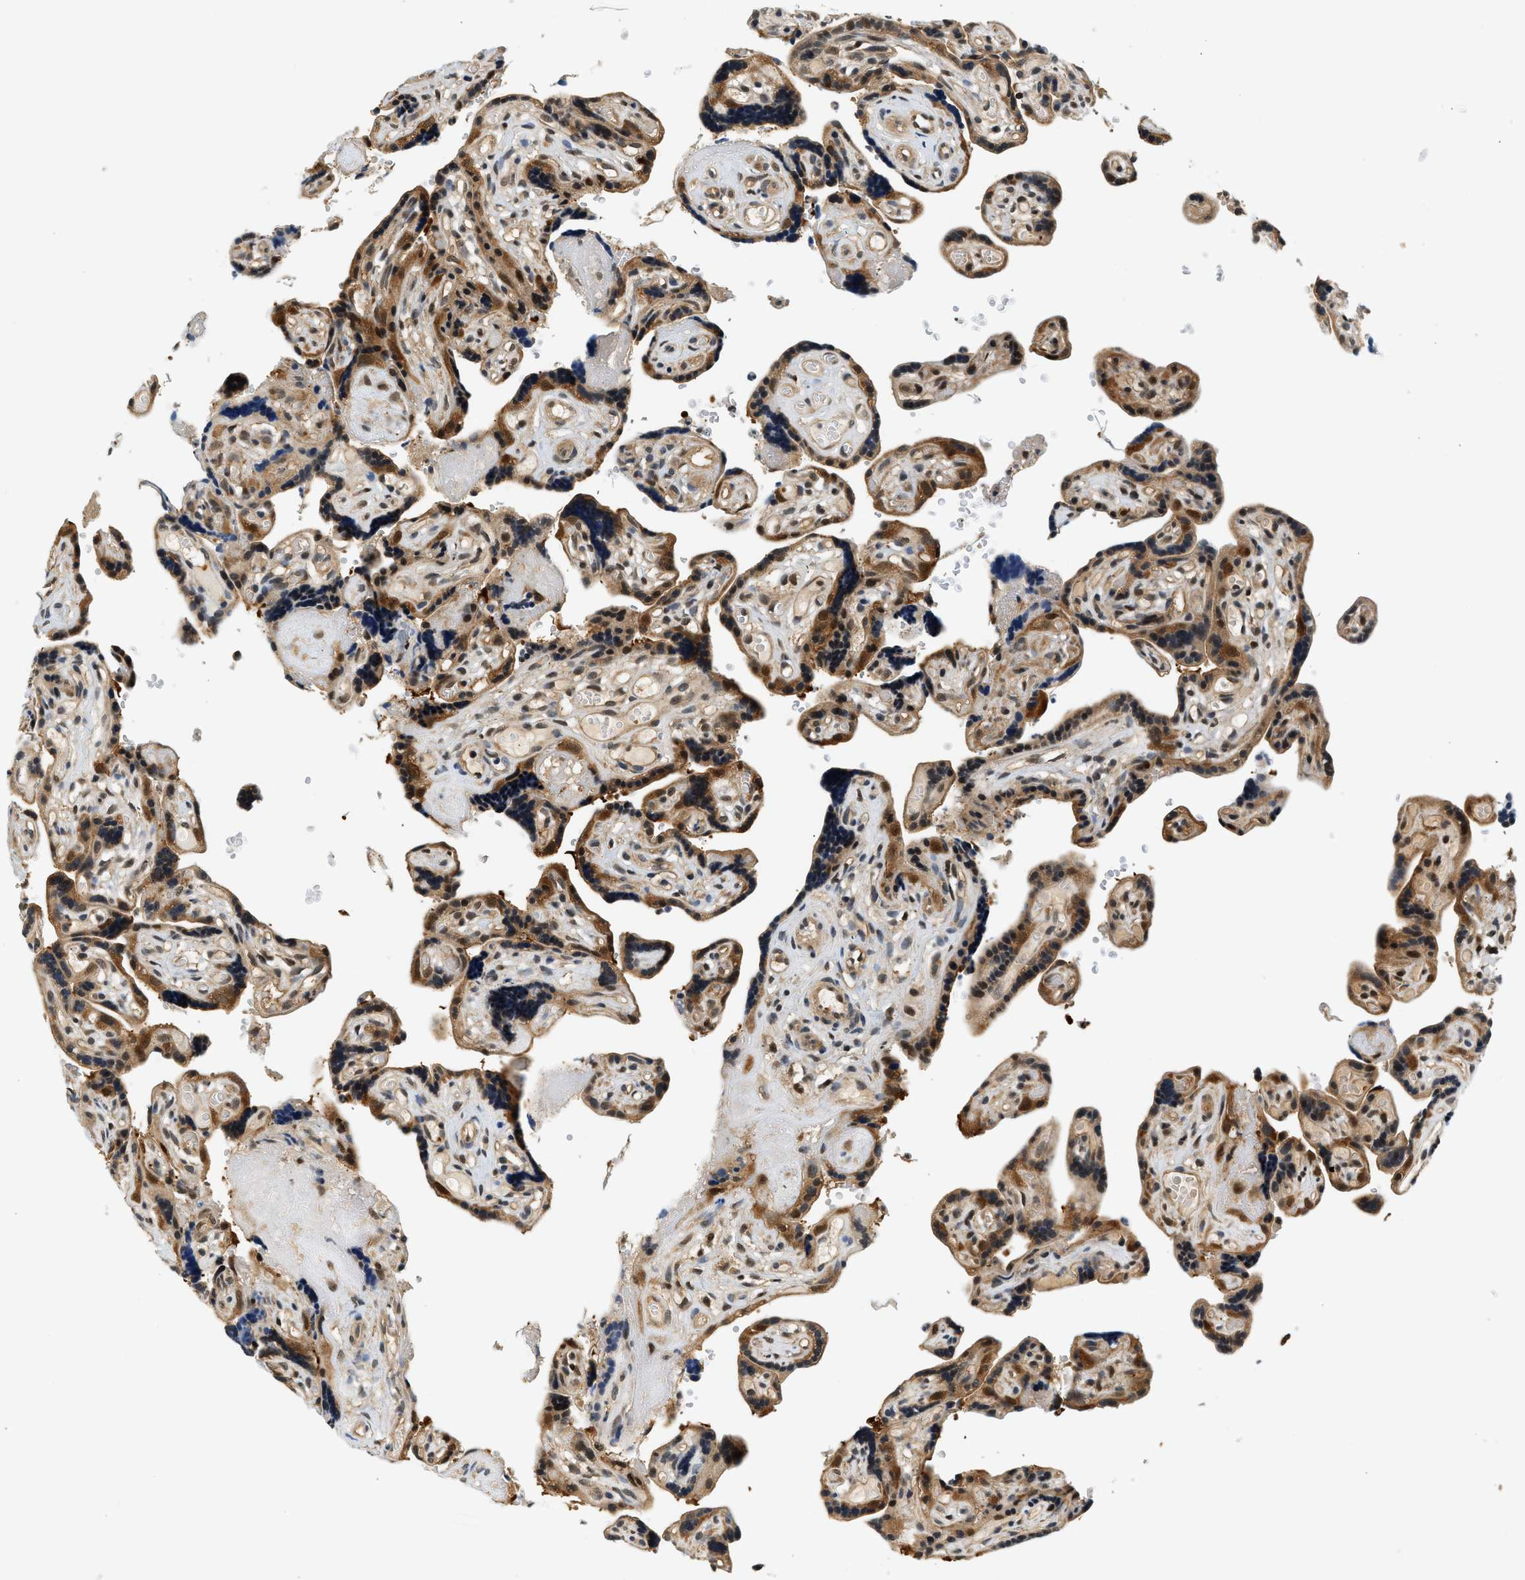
{"staining": {"intensity": "strong", "quantity": ">75%", "location": "cytoplasmic/membranous,nuclear"}, "tissue": "placenta", "cell_type": "Decidual cells", "image_type": "normal", "snomed": [{"axis": "morphology", "description": "Normal tissue, NOS"}, {"axis": "topography", "description": "Placenta"}], "caption": "Protein expression analysis of normal human placenta reveals strong cytoplasmic/membranous,nuclear expression in about >75% of decidual cells. (Brightfield microscopy of DAB IHC at high magnification).", "gene": "PSMD3", "patient": {"sex": "female", "age": 30}}